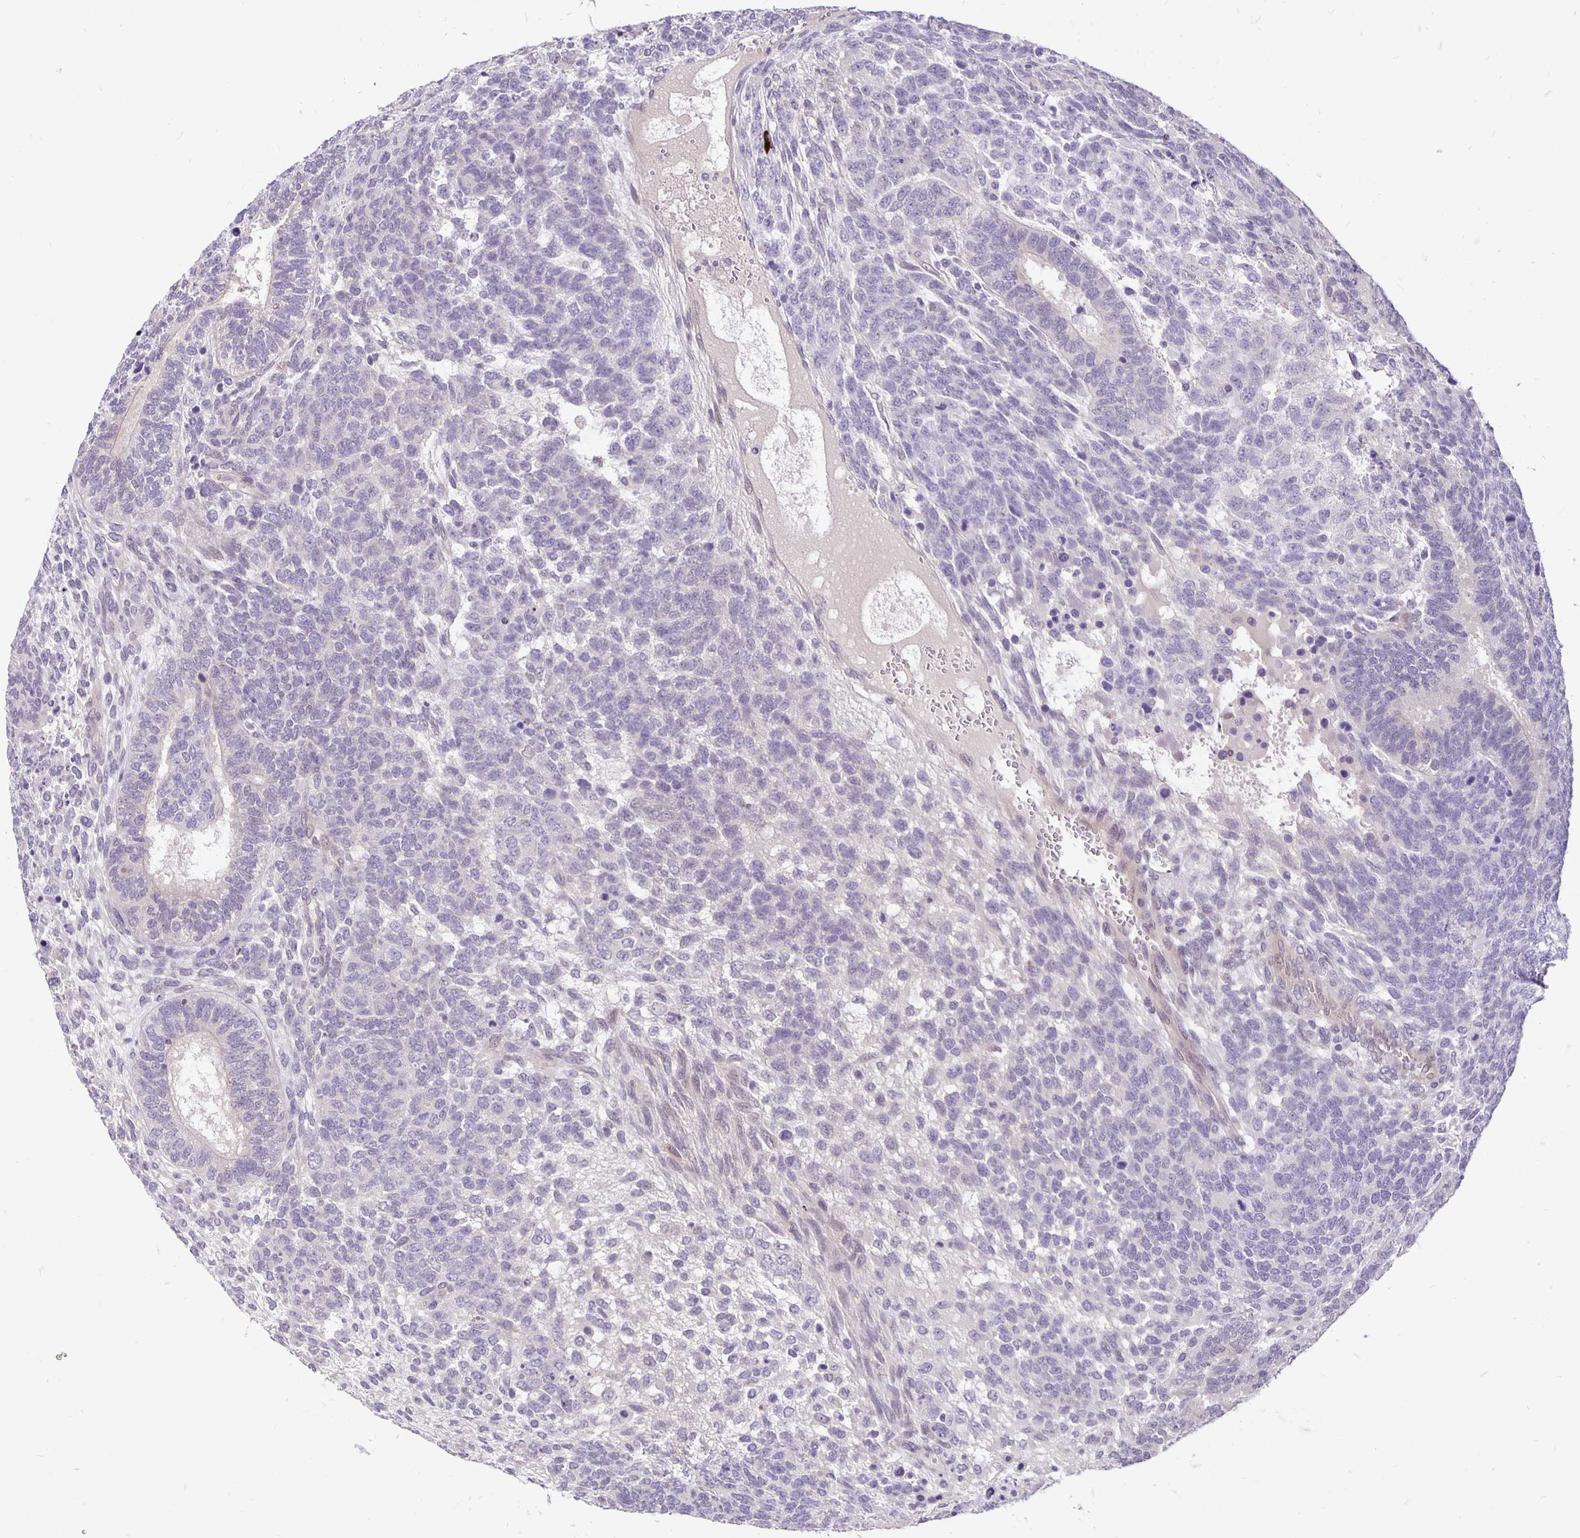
{"staining": {"intensity": "negative", "quantity": "none", "location": "none"}, "tissue": "testis cancer", "cell_type": "Tumor cells", "image_type": "cancer", "snomed": [{"axis": "morphology", "description": "Normal tissue, NOS"}, {"axis": "morphology", "description": "Carcinoma, Embryonal, NOS"}, {"axis": "topography", "description": "Testis"}, {"axis": "topography", "description": "Epididymis"}], "caption": "High power microscopy image of an immunohistochemistry (IHC) image of testis embryonal carcinoma, revealing no significant expression in tumor cells.", "gene": "TAX1BP3", "patient": {"sex": "male", "age": 23}}